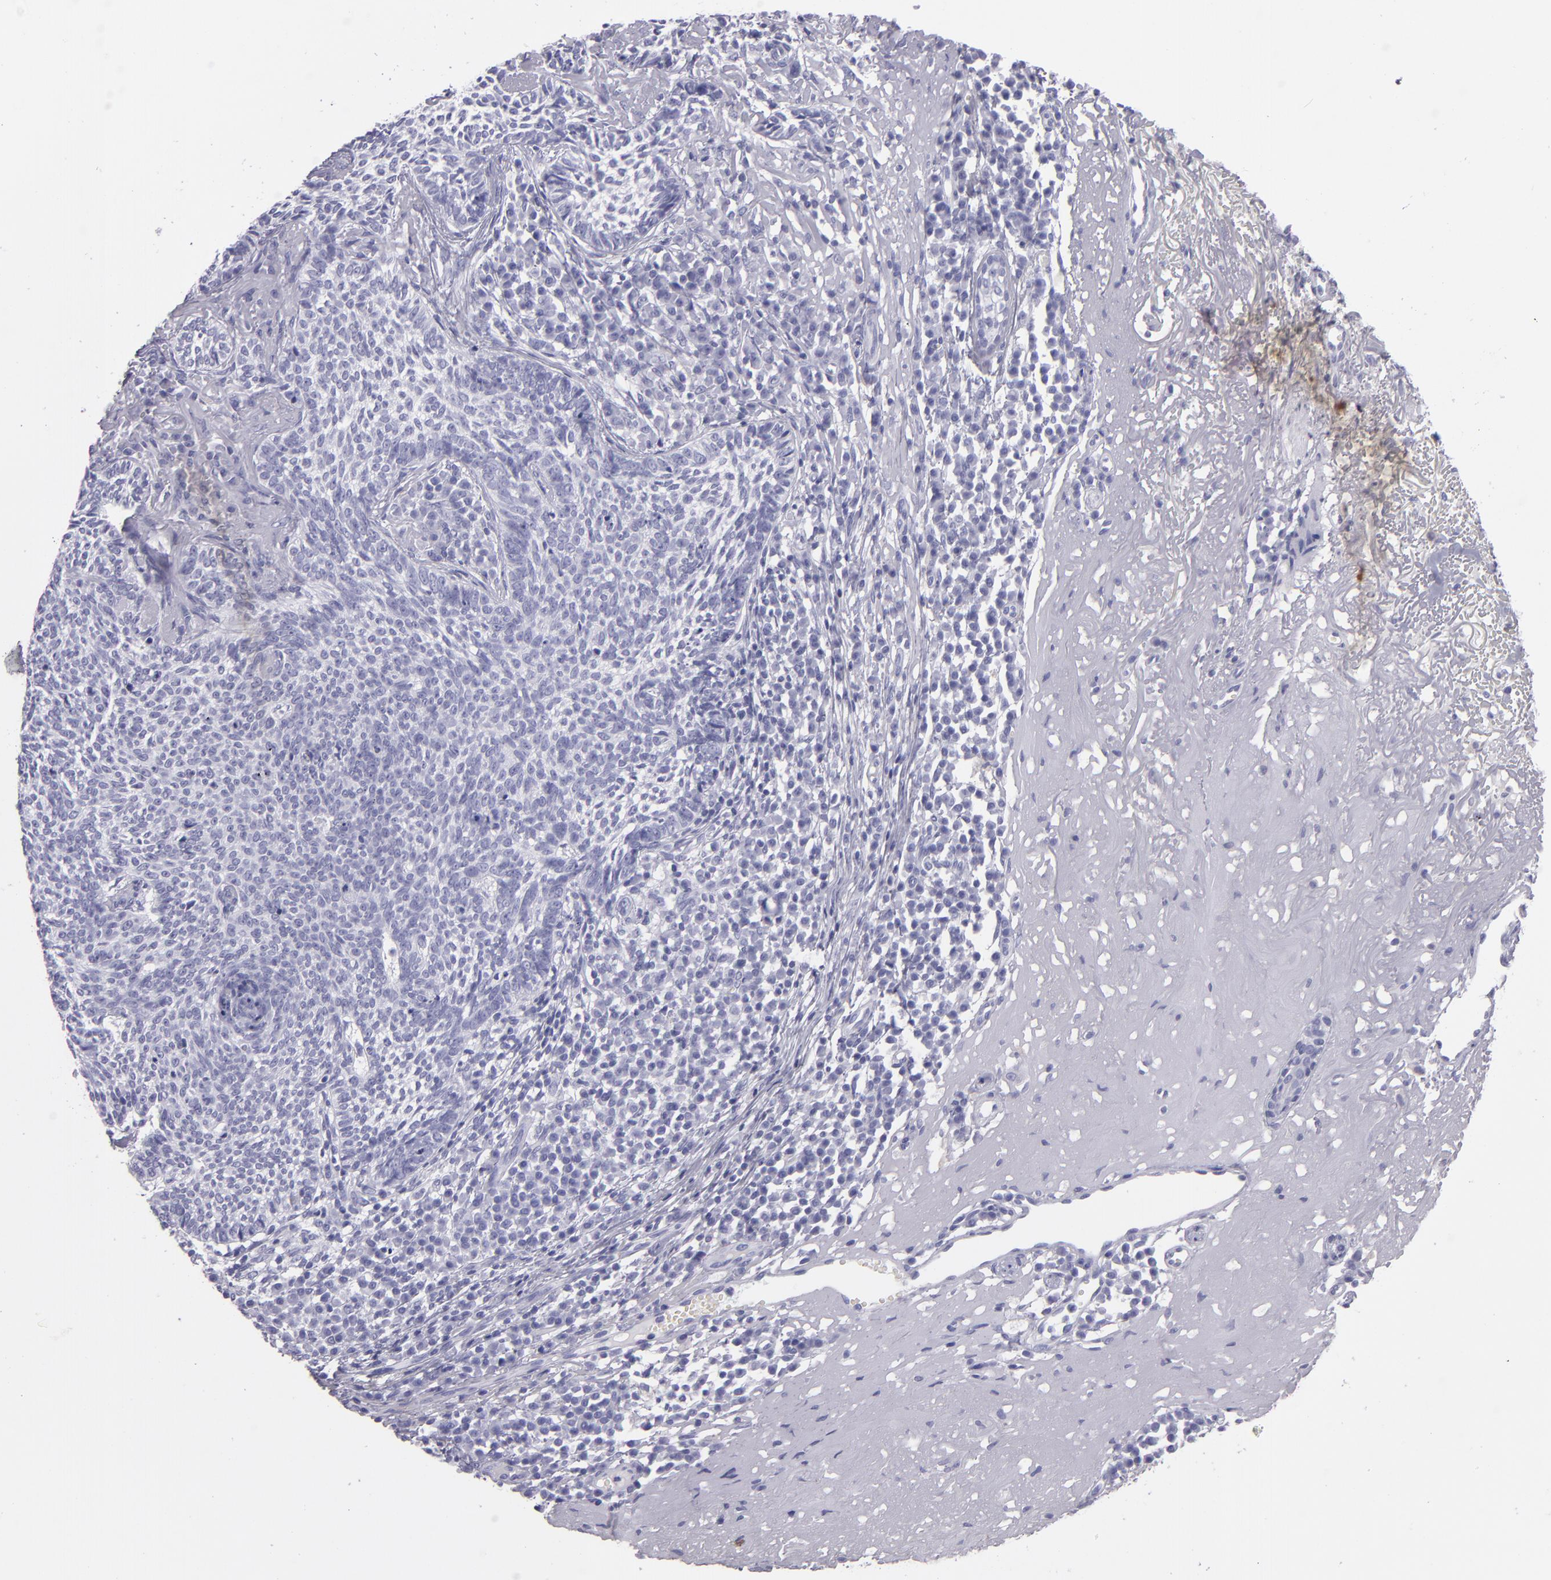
{"staining": {"intensity": "negative", "quantity": "none", "location": "none"}, "tissue": "skin cancer", "cell_type": "Tumor cells", "image_type": "cancer", "snomed": [{"axis": "morphology", "description": "Basal cell carcinoma"}, {"axis": "topography", "description": "Skin"}], "caption": "Photomicrograph shows no protein expression in tumor cells of skin basal cell carcinoma tissue.", "gene": "CR2", "patient": {"sex": "female", "age": 89}}